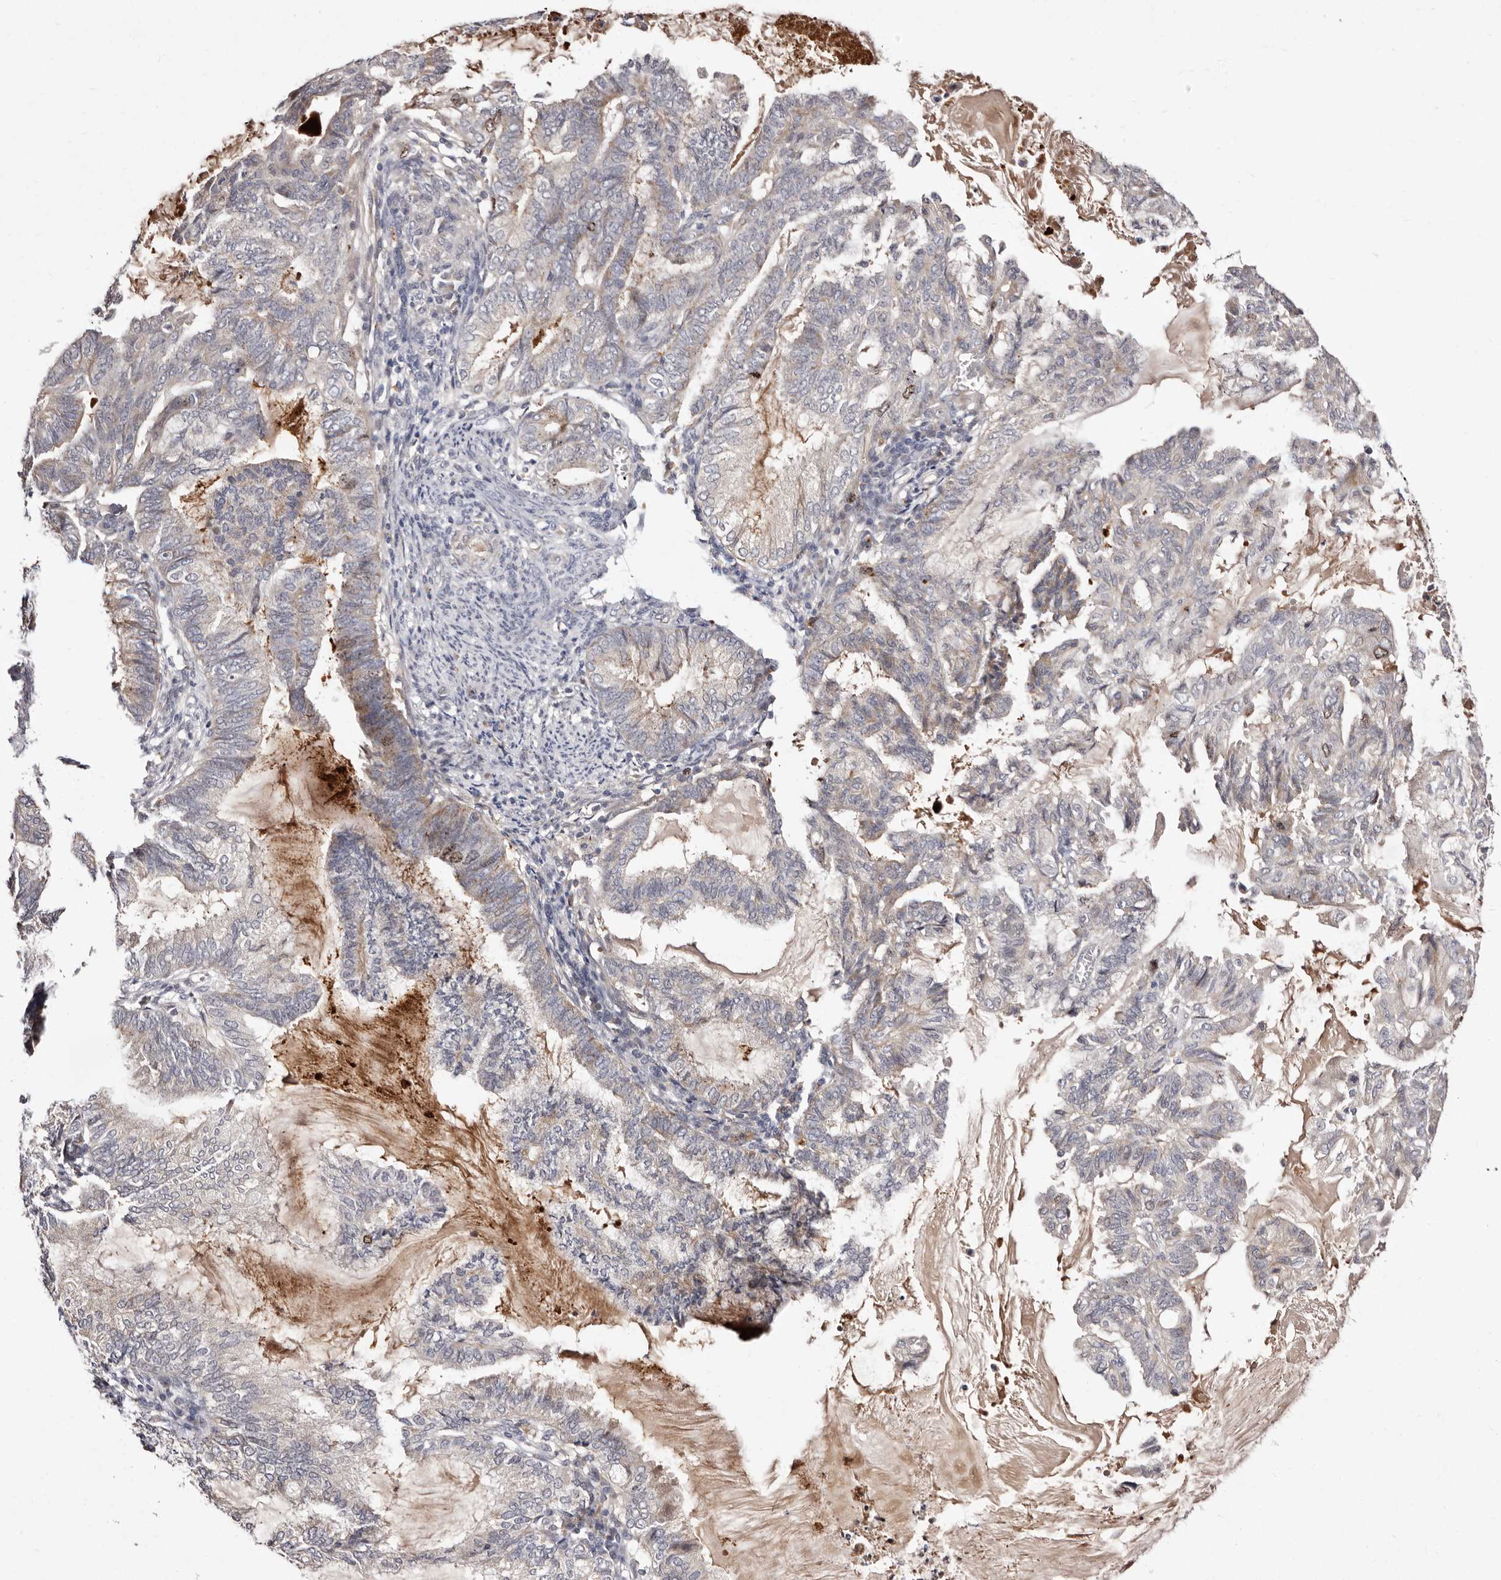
{"staining": {"intensity": "weak", "quantity": "<25%", "location": "cytoplasmic/membranous,nuclear"}, "tissue": "endometrial cancer", "cell_type": "Tumor cells", "image_type": "cancer", "snomed": [{"axis": "morphology", "description": "Adenocarcinoma, NOS"}, {"axis": "topography", "description": "Endometrium"}], "caption": "Tumor cells show no significant staining in endometrial cancer (adenocarcinoma).", "gene": "CDCA8", "patient": {"sex": "female", "age": 86}}